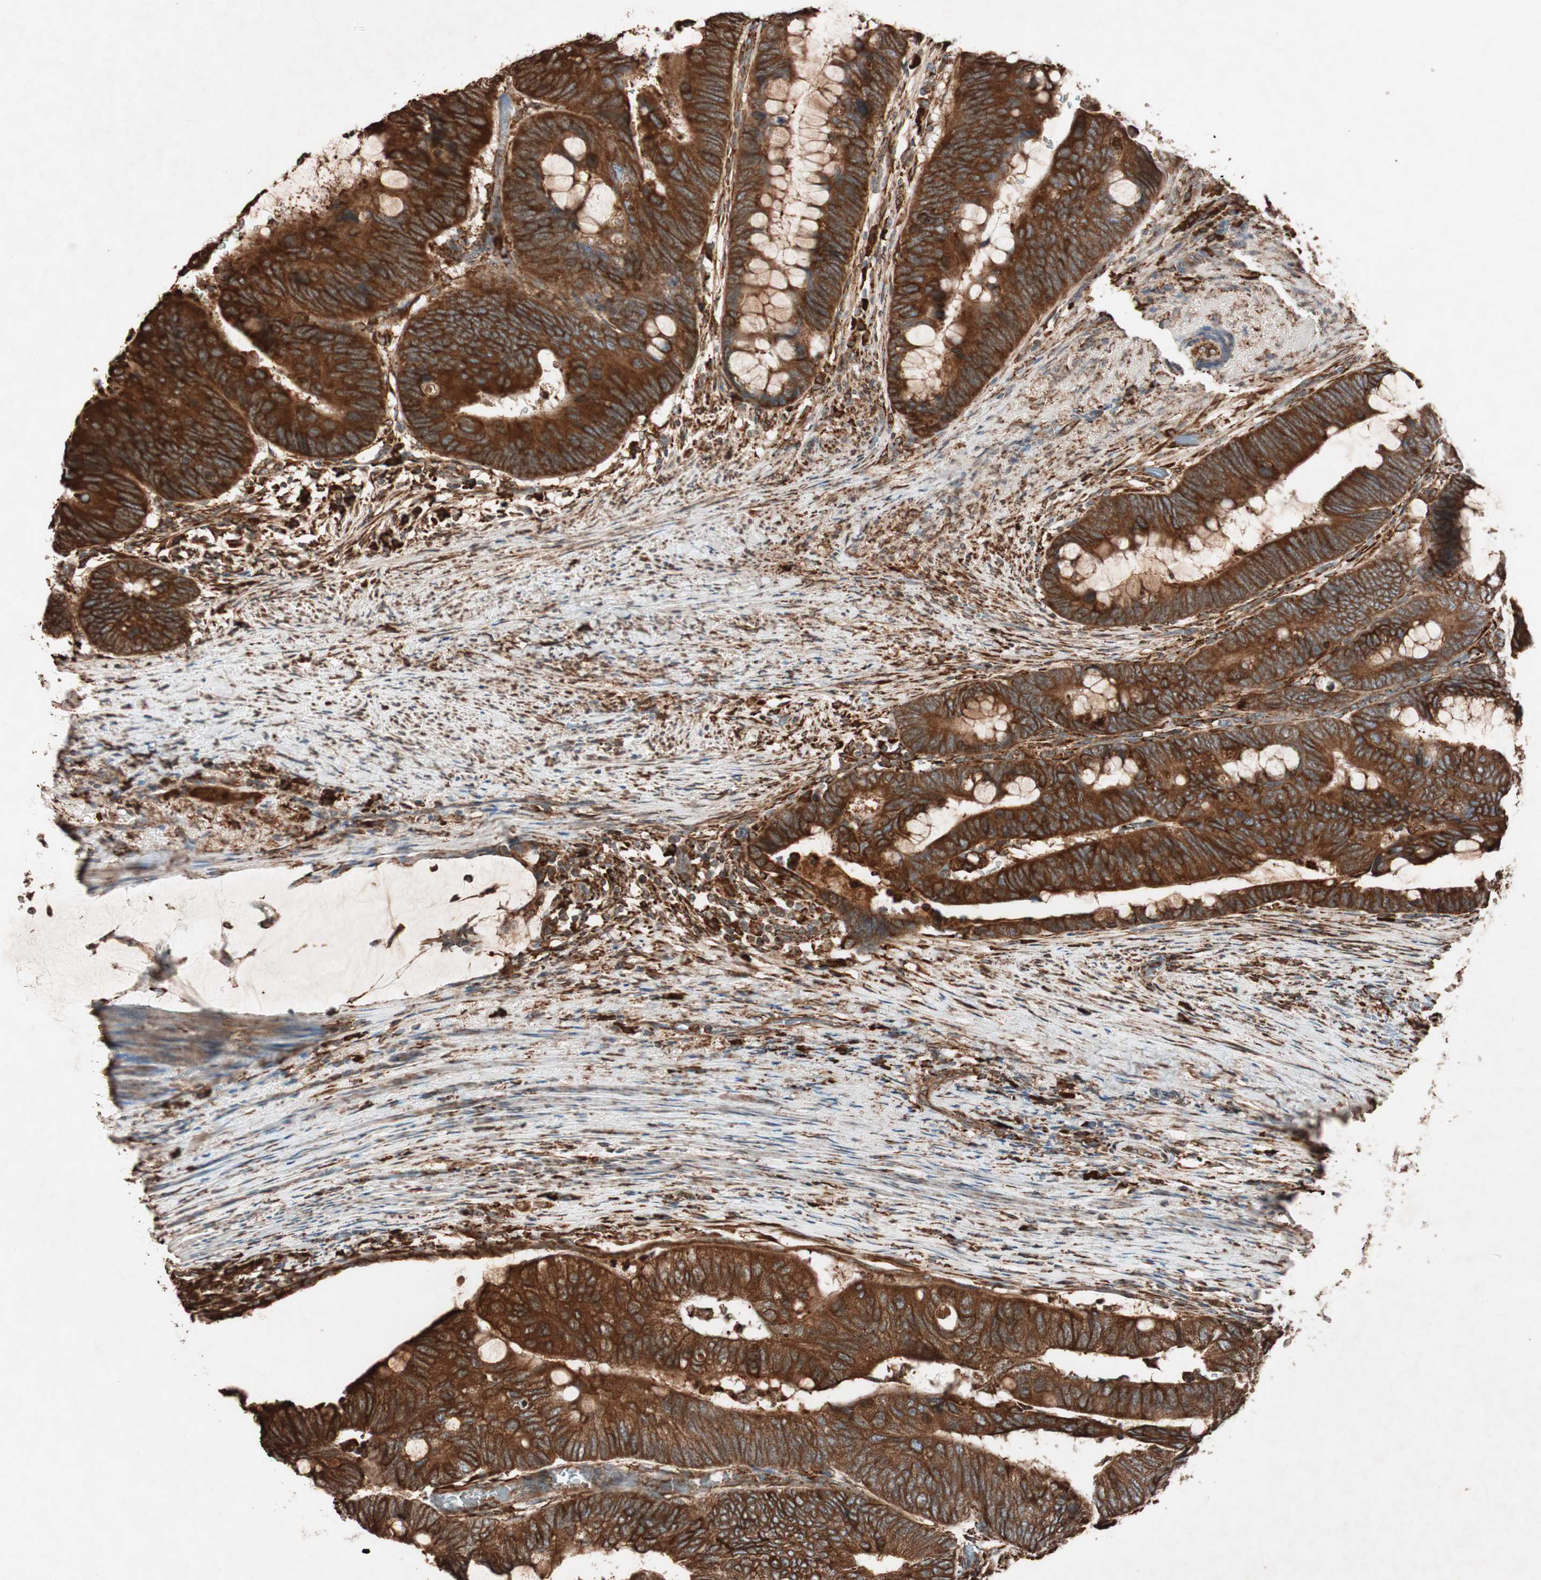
{"staining": {"intensity": "strong", "quantity": ">75%", "location": "cytoplasmic/membranous"}, "tissue": "colorectal cancer", "cell_type": "Tumor cells", "image_type": "cancer", "snomed": [{"axis": "morphology", "description": "Normal tissue, NOS"}, {"axis": "morphology", "description": "Adenocarcinoma, NOS"}, {"axis": "topography", "description": "Rectum"}, {"axis": "topography", "description": "Peripheral nerve tissue"}], "caption": "The histopathology image reveals immunohistochemical staining of colorectal cancer (adenocarcinoma). There is strong cytoplasmic/membranous staining is identified in about >75% of tumor cells. The staining was performed using DAB, with brown indicating positive protein expression. Nuclei are stained blue with hematoxylin.", "gene": "VEGFA", "patient": {"sex": "male", "age": 92}}